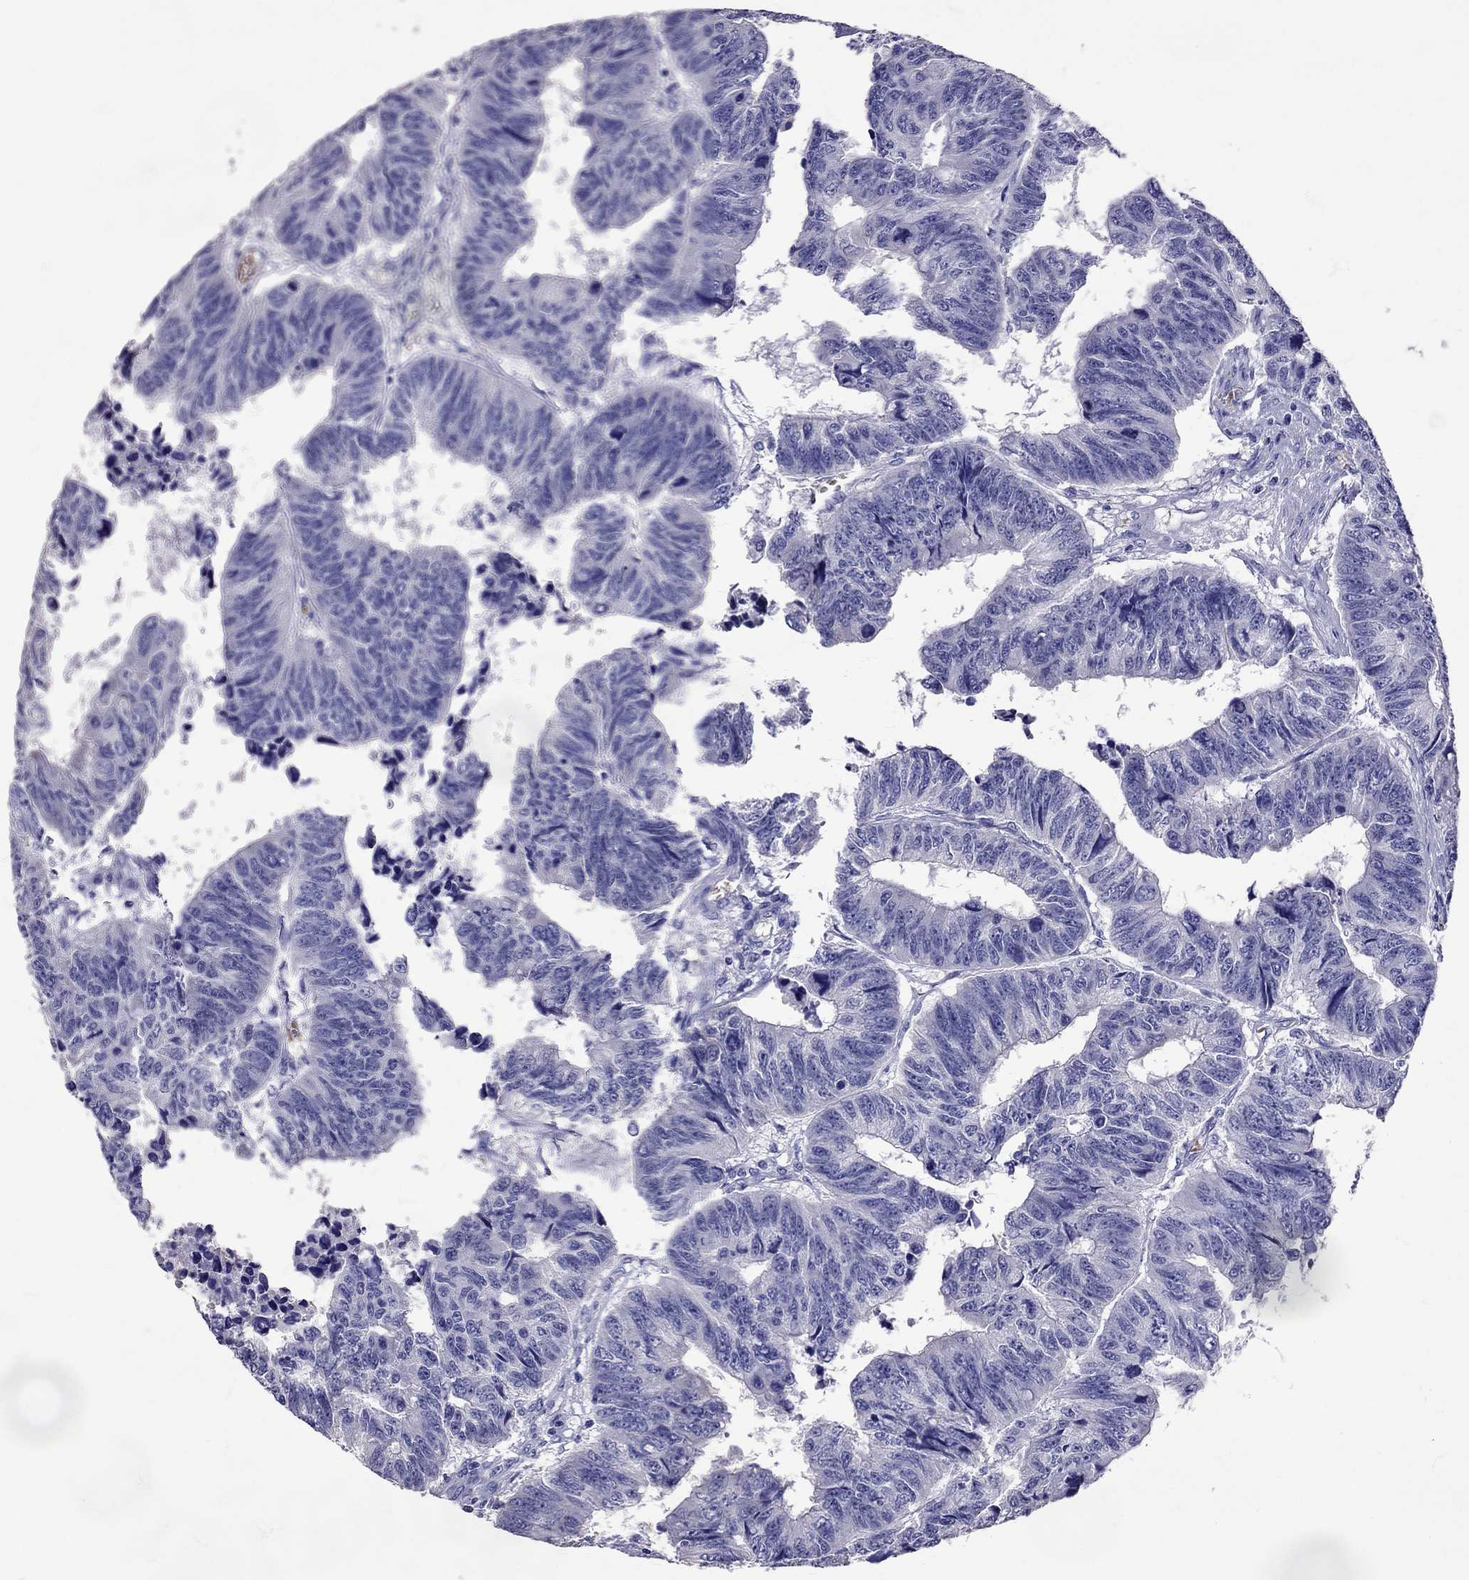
{"staining": {"intensity": "negative", "quantity": "none", "location": "none"}, "tissue": "colorectal cancer", "cell_type": "Tumor cells", "image_type": "cancer", "snomed": [{"axis": "morphology", "description": "Adenocarcinoma, NOS"}, {"axis": "topography", "description": "Rectum"}], "caption": "The immunohistochemistry histopathology image has no significant expression in tumor cells of adenocarcinoma (colorectal) tissue.", "gene": "TBR1", "patient": {"sex": "female", "age": 85}}